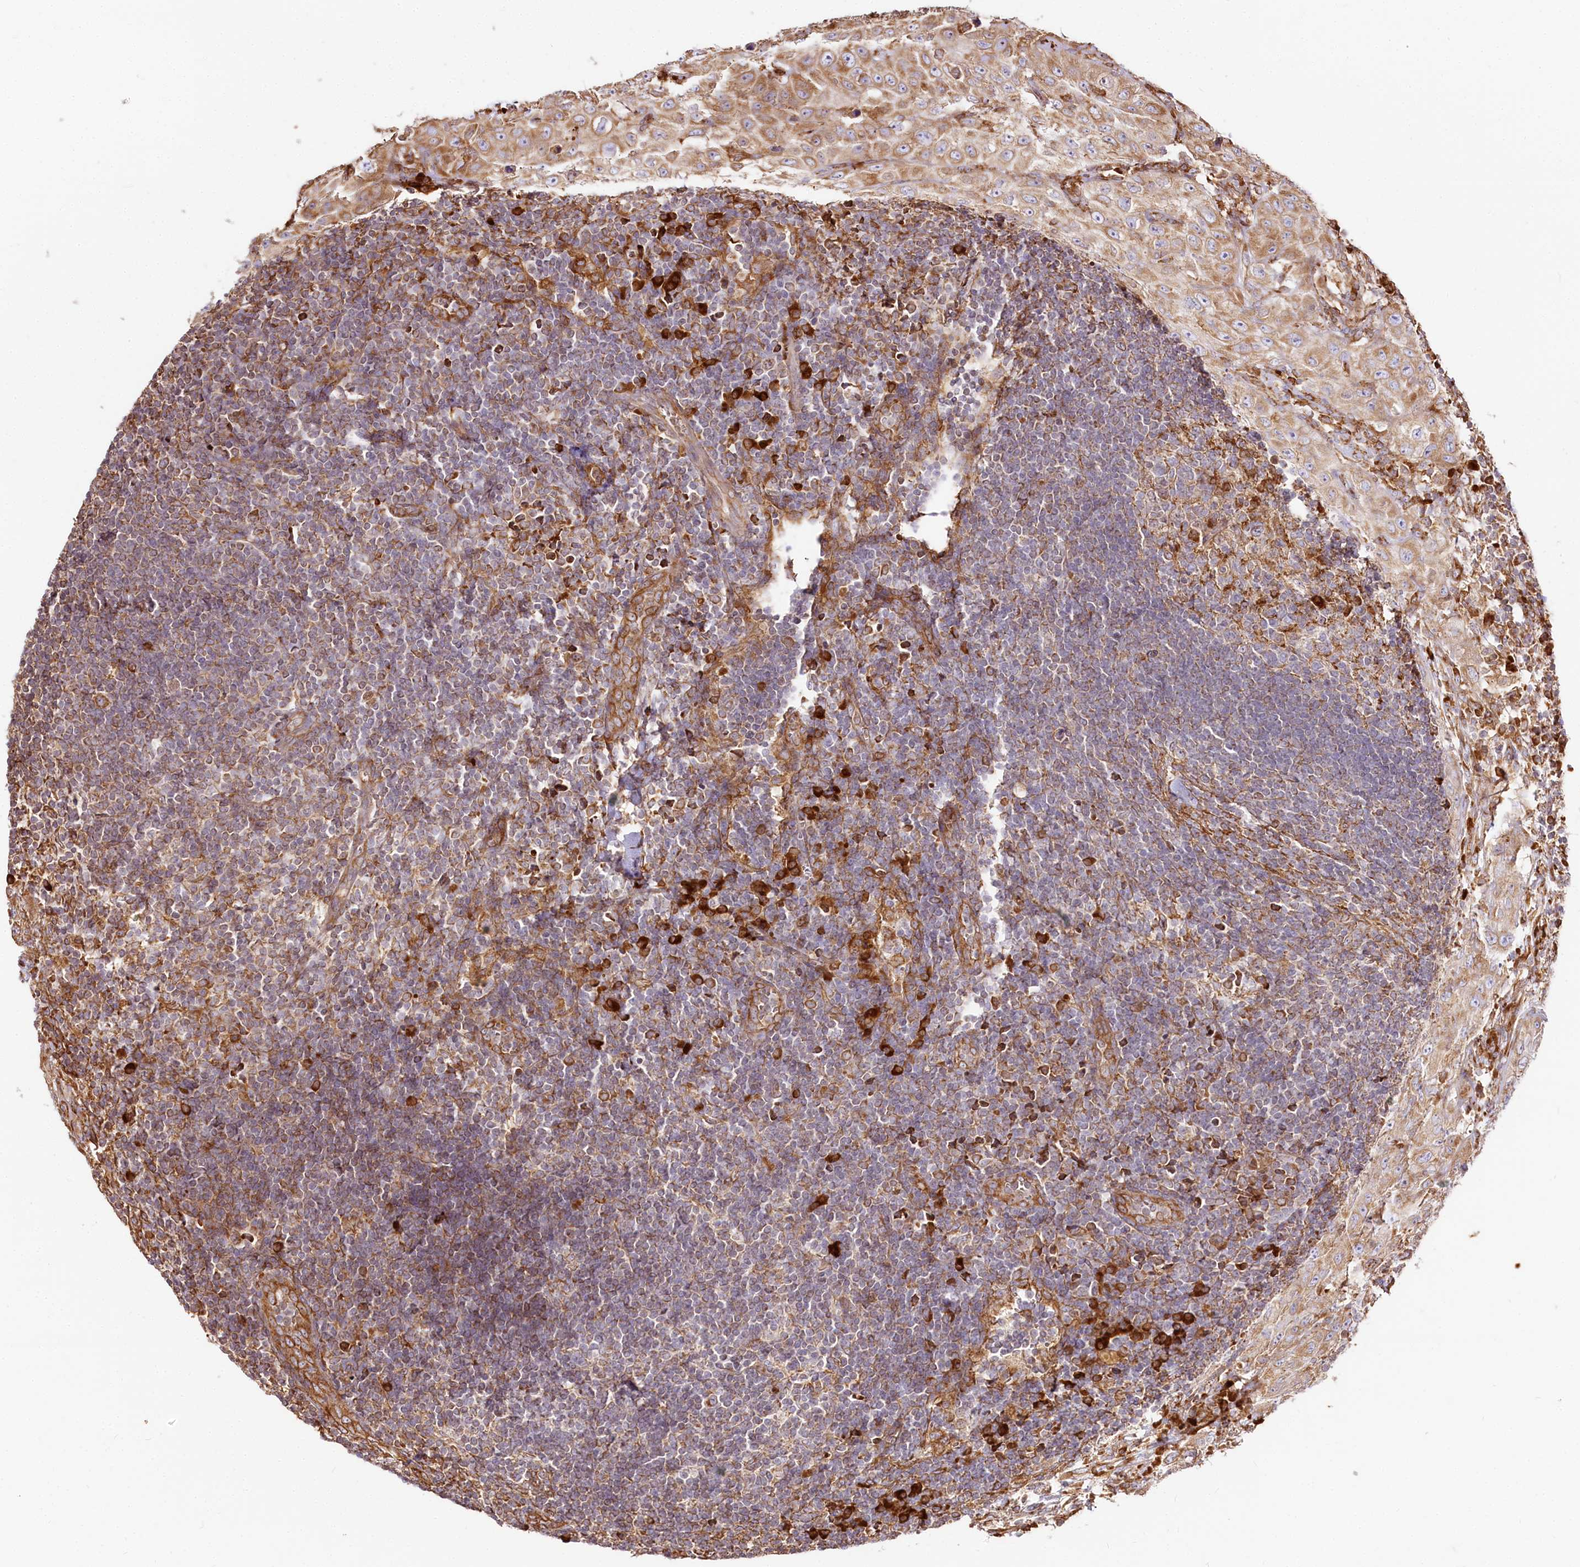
{"staining": {"intensity": "strong", "quantity": "<25%", "location": "cytoplasmic/membranous"}, "tissue": "lymph node", "cell_type": "Germinal center cells", "image_type": "normal", "snomed": [{"axis": "morphology", "description": "Normal tissue, NOS"}, {"axis": "morphology", "description": "Squamous cell carcinoma, metastatic, NOS"}, {"axis": "topography", "description": "Lymph node"}], "caption": "Germinal center cells show strong cytoplasmic/membranous staining in approximately <25% of cells in normal lymph node.", "gene": "CNPY2", "patient": {"sex": "male", "age": 73}}